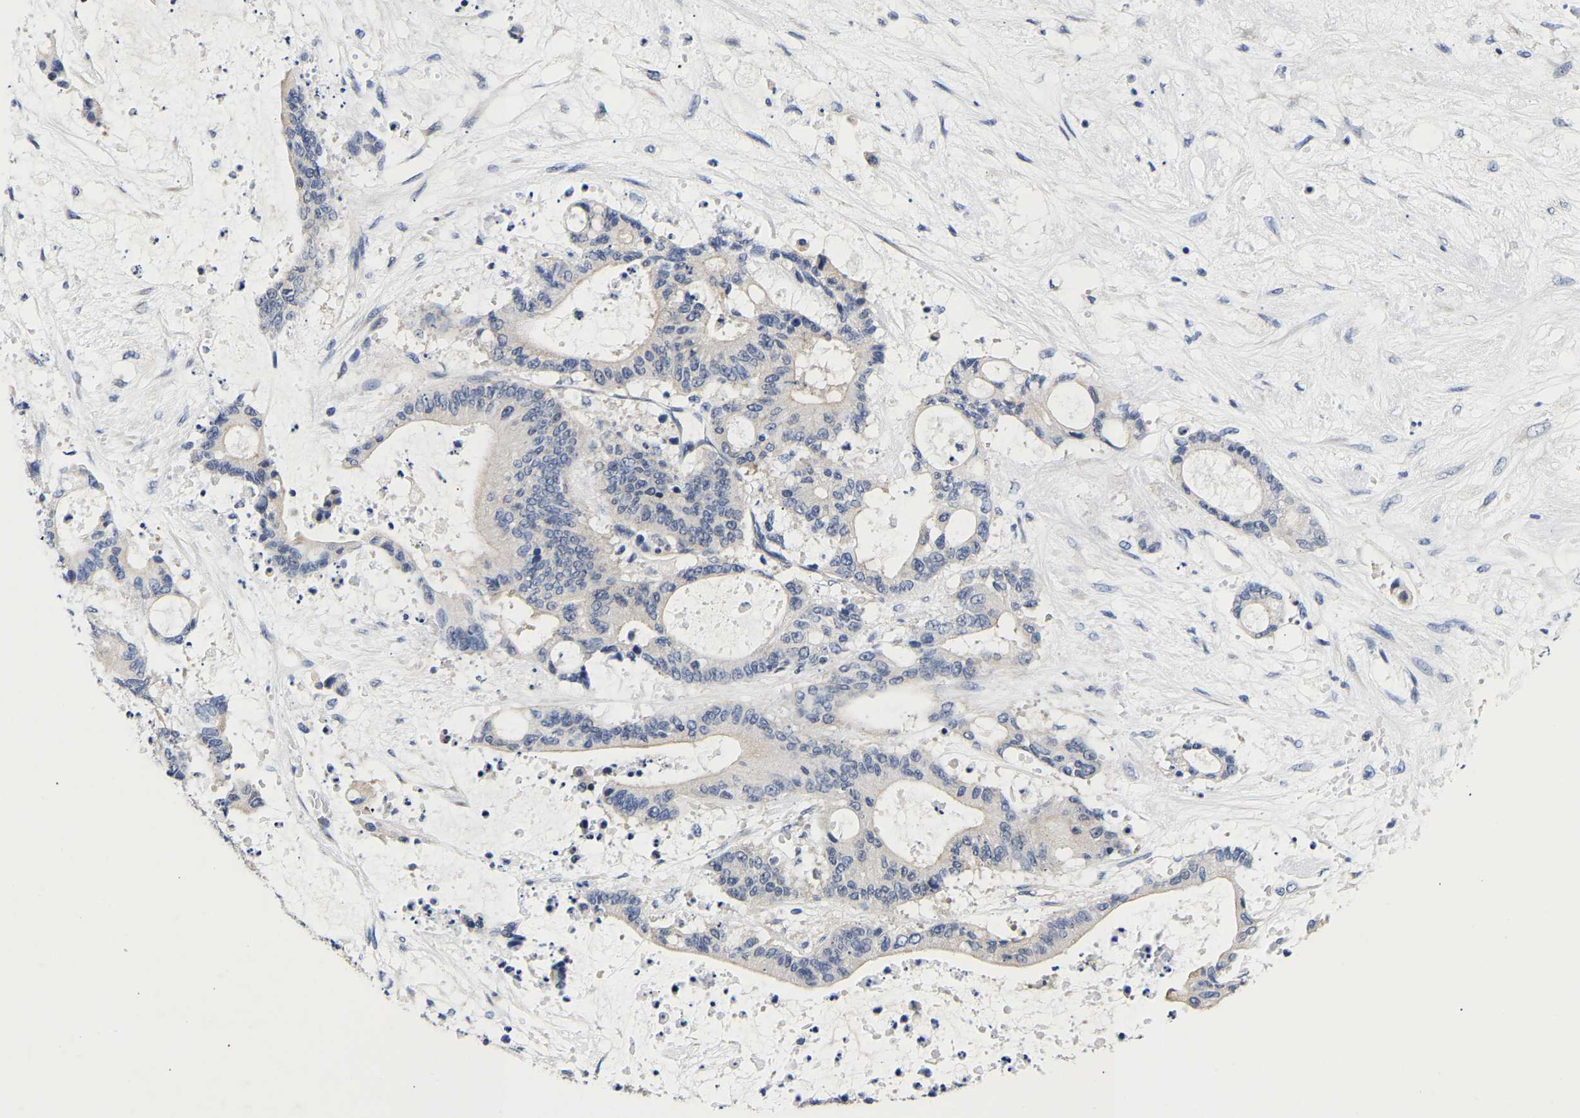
{"staining": {"intensity": "negative", "quantity": "none", "location": "none"}, "tissue": "liver cancer", "cell_type": "Tumor cells", "image_type": "cancer", "snomed": [{"axis": "morphology", "description": "Normal tissue, NOS"}, {"axis": "morphology", "description": "Cholangiocarcinoma"}, {"axis": "topography", "description": "Liver"}, {"axis": "topography", "description": "Peripheral nerve tissue"}], "caption": "This is an immunohistochemistry image of cholangiocarcinoma (liver). There is no expression in tumor cells.", "gene": "CCDC6", "patient": {"sex": "female", "age": 73}}